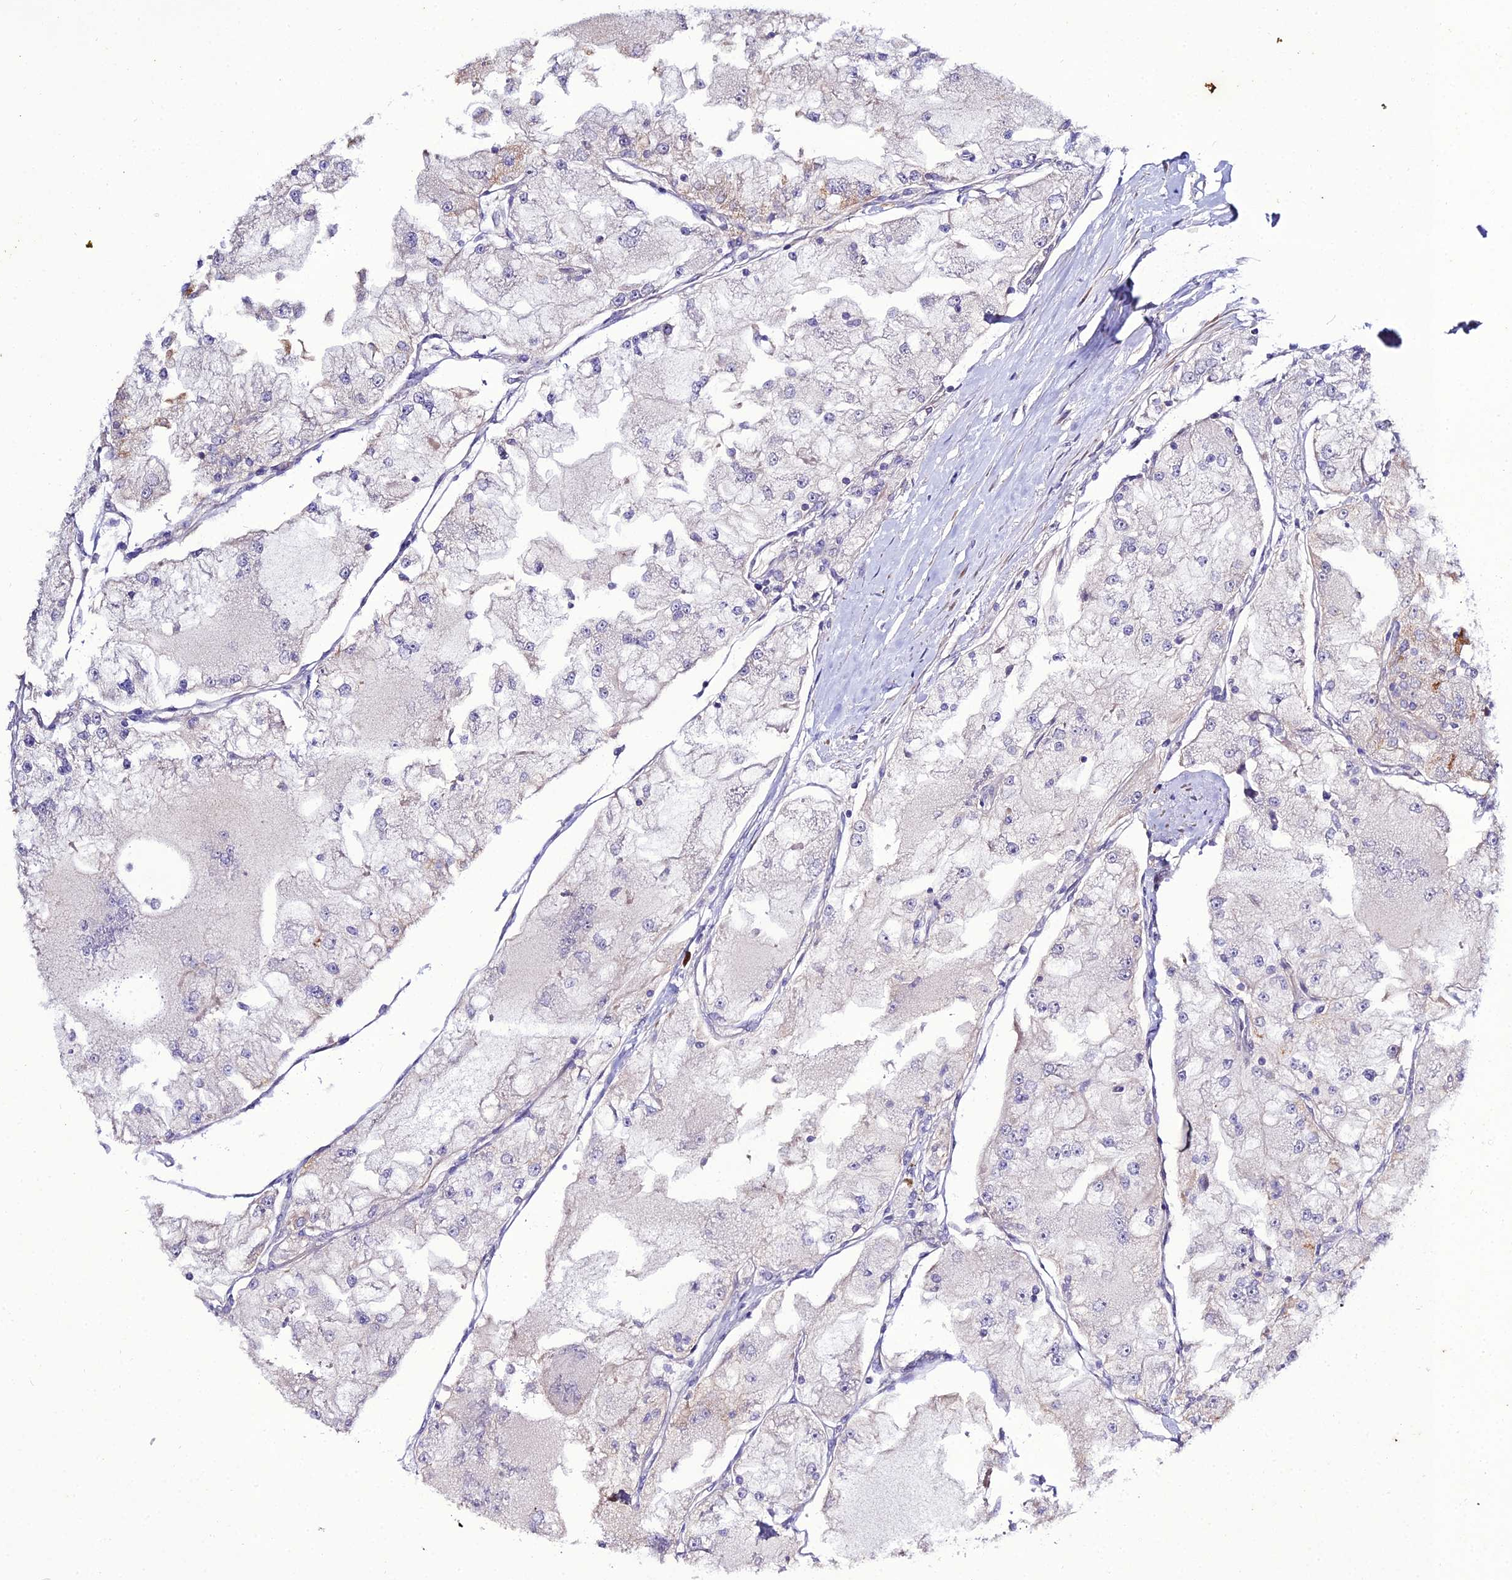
{"staining": {"intensity": "negative", "quantity": "none", "location": "none"}, "tissue": "renal cancer", "cell_type": "Tumor cells", "image_type": "cancer", "snomed": [{"axis": "morphology", "description": "Adenocarcinoma, NOS"}, {"axis": "topography", "description": "Kidney"}], "caption": "This is a photomicrograph of immunohistochemistry staining of renal cancer (adenocarcinoma), which shows no expression in tumor cells.", "gene": "ARL6IP1", "patient": {"sex": "female", "age": 72}}